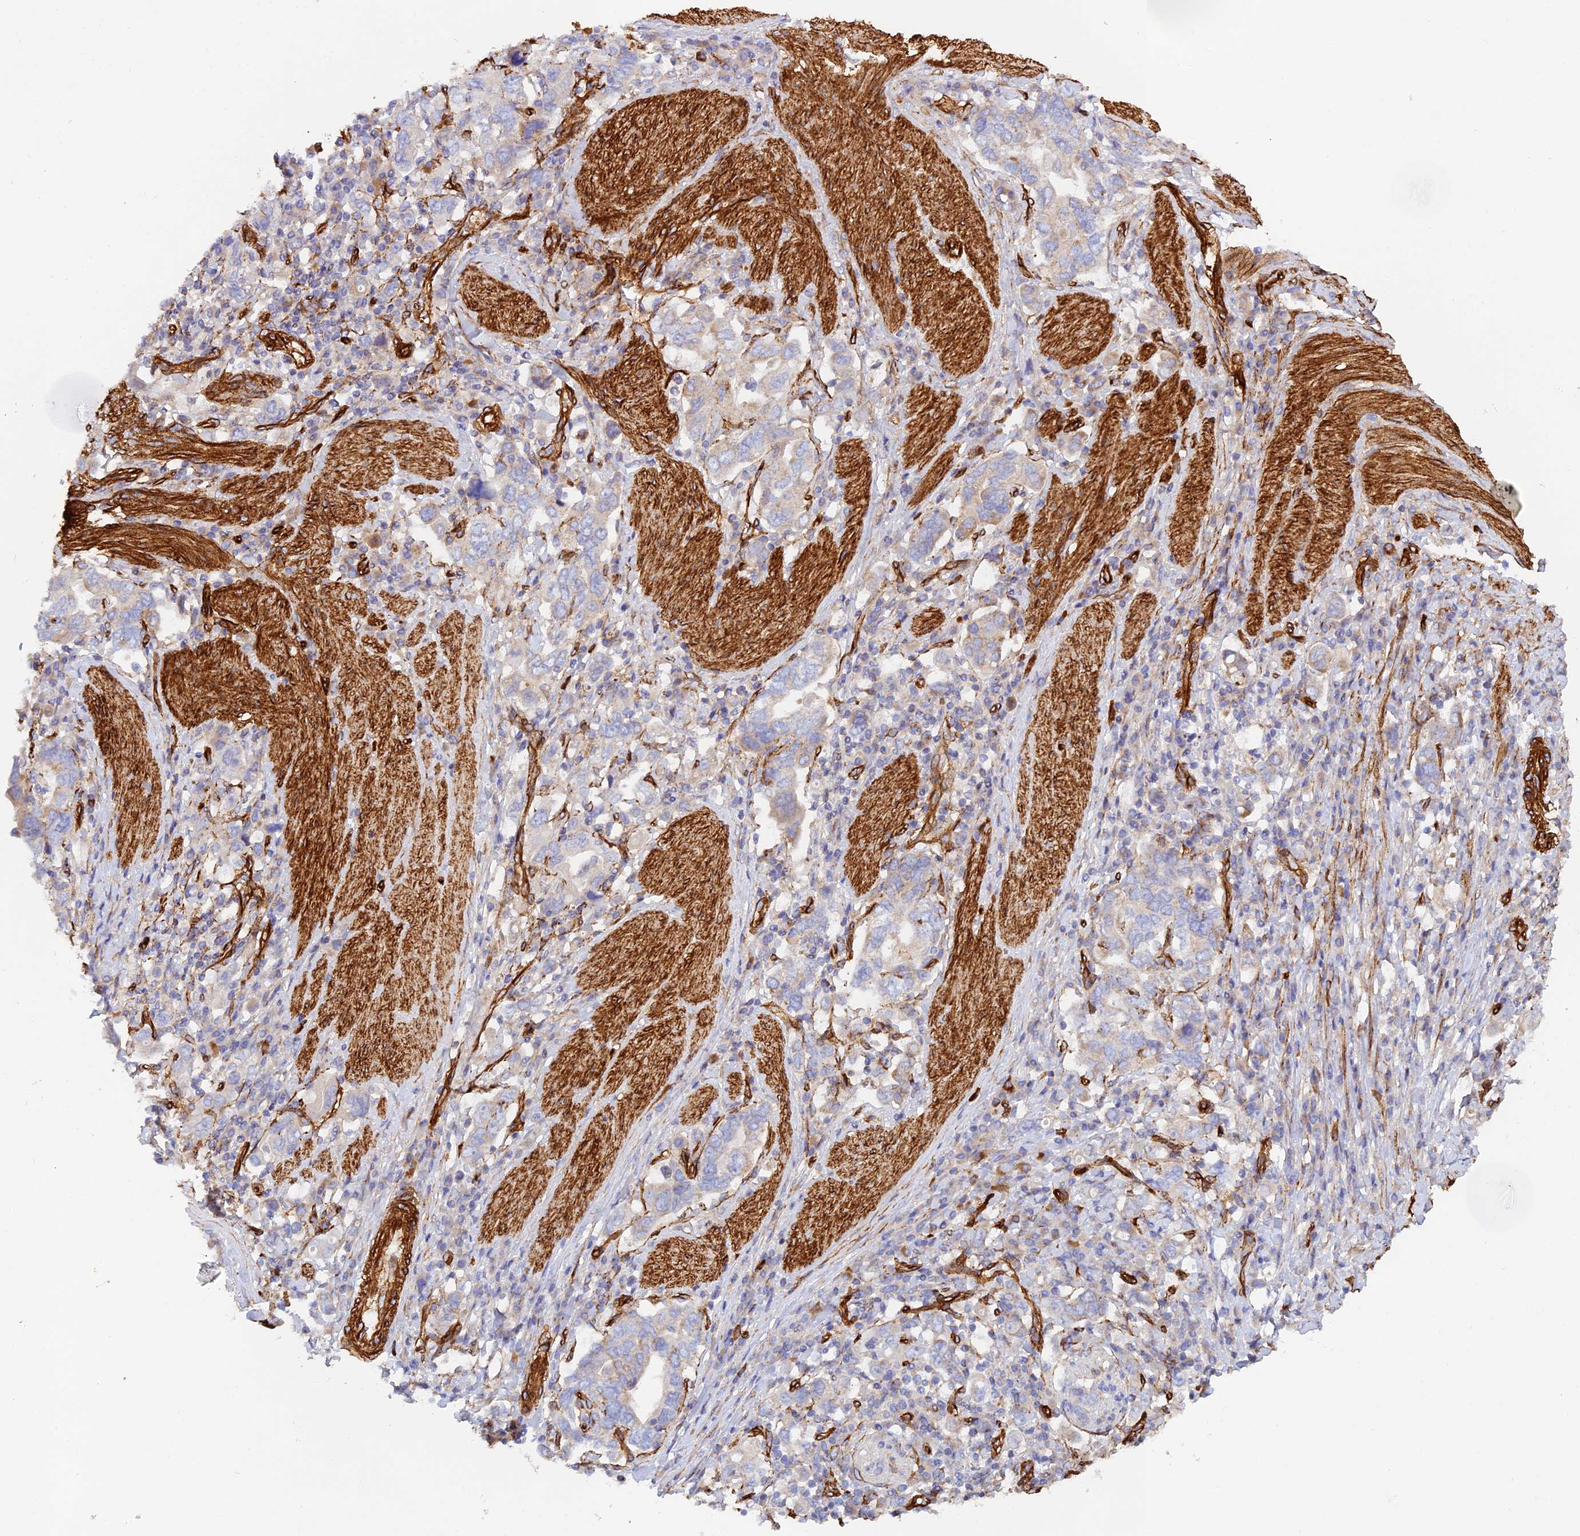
{"staining": {"intensity": "weak", "quantity": "<25%", "location": "cytoplasmic/membranous"}, "tissue": "stomach cancer", "cell_type": "Tumor cells", "image_type": "cancer", "snomed": [{"axis": "morphology", "description": "Adenocarcinoma, NOS"}, {"axis": "topography", "description": "Stomach, upper"}, {"axis": "topography", "description": "Stomach"}], "caption": "DAB (3,3'-diaminobenzidine) immunohistochemical staining of human stomach adenocarcinoma demonstrates no significant expression in tumor cells.", "gene": "MYO9A", "patient": {"sex": "male", "age": 62}}